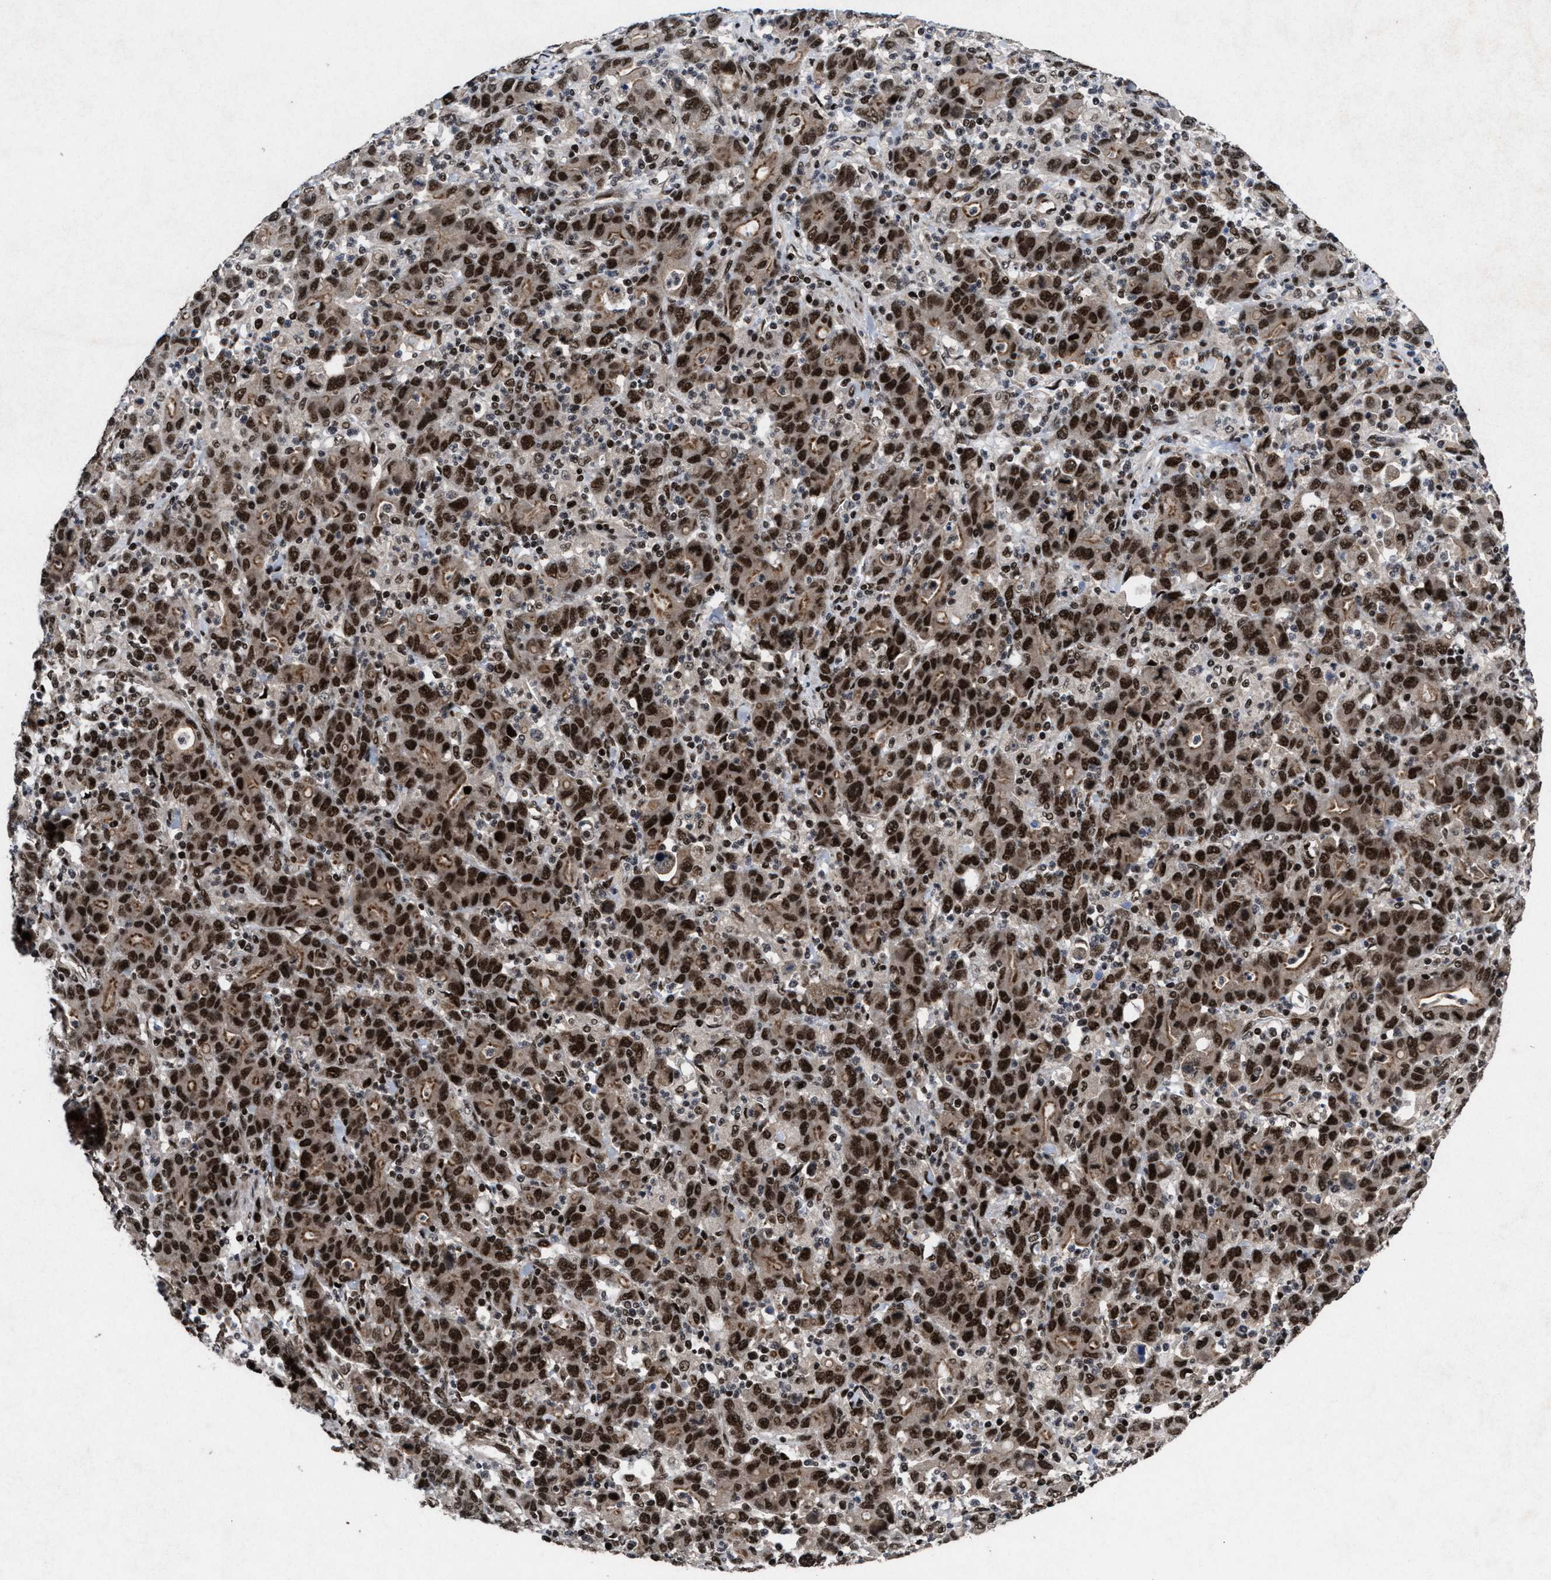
{"staining": {"intensity": "strong", "quantity": ">75%", "location": "nuclear"}, "tissue": "stomach cancer", "cell_type": "Tumor cells", "image_type": "cancer", "snomed": [{"axis": "morphology", "description": "Adenocarcinoma, NOS"}, {"axis": "topography", "description": "Stomach, upper"}], "caption": "IHC photomicrograph of adenocarcinoma (stomach) stained for a protein (brown), which displays high levels of strong nuclear expression in about >75% of tumor cells.", "gene": "WIZ", "patient": {"sex": "male", "age": 69}}